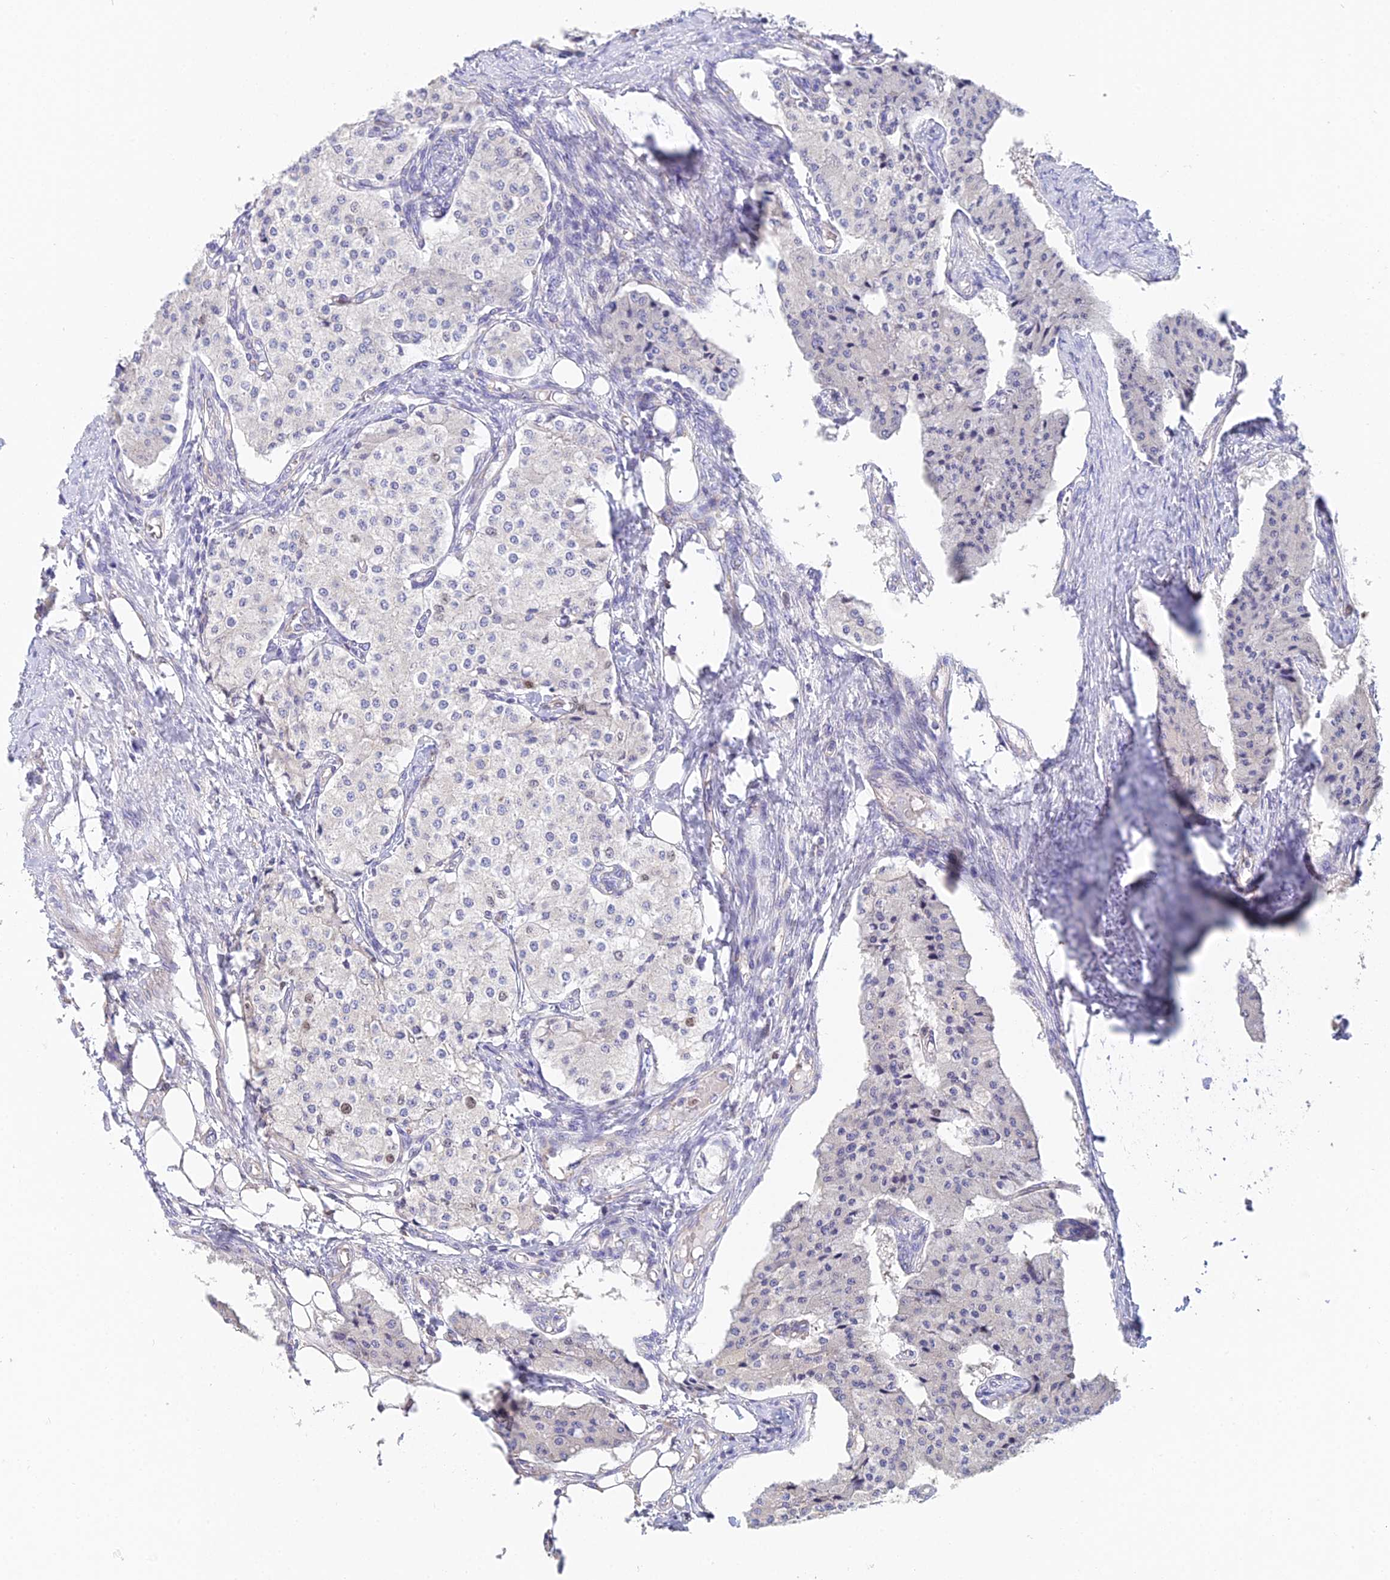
{"staining": {"intensity": "negative", "quantity": "none", "location": "none"}, "tissue": "carcinoid", "cell_type": "Tumor cells", "image_type": "cancer", "snomed": [{"axis": "morphology", "description": "Carcinoid, malignant, NOS"}, {"axis": "topography", "description": "Colon"}], "caption": "Tumor cells are negative for brown protein staining in carcinoid. Nuclei are stained in blue.", "gene": "MCM2", "patient": {"sex": "female", "age": 52}}